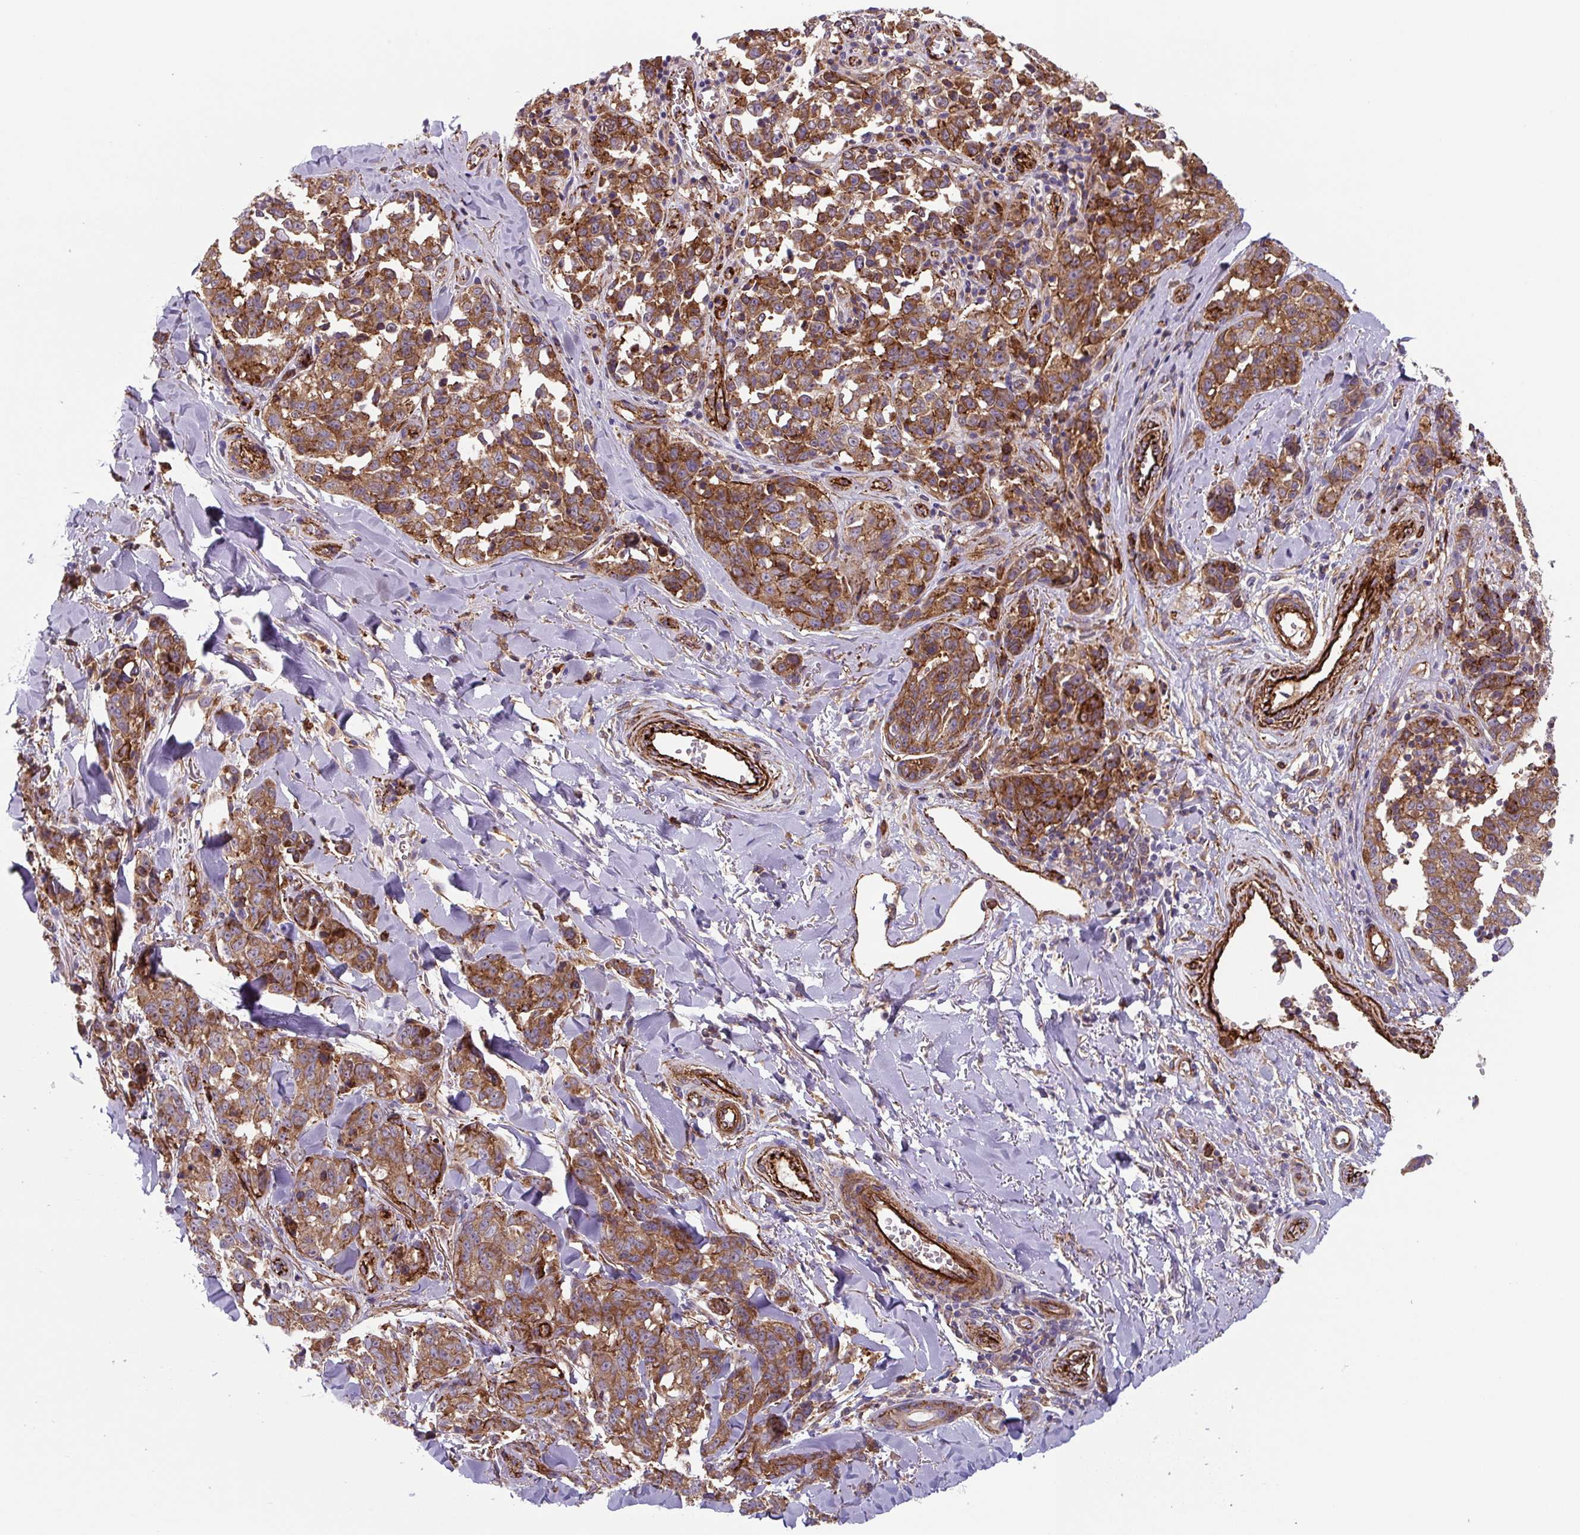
{"staining": {"intensity": "moderate", "quantity": ">75%", "location": "cytoplasmic/membranous"}, "tissue": "melanoma", "cell_type": "Tumor cells", "image_type": "cancer", "snomed": [{"axis": "morphology", "description": "Malignant melanoma, NOS"}, {"axis": "topography", "description": "Skin"}], "caption": "Immunohistochemistry (IHC) staining of melanoma, which reveals medium levels of moderate cytoplasmic/membranous staining in approximately >75% of tumor cells indicating moderate cytoplasmic/membranous protein expression. The staining was performed using DAB (3,3'-diaminobenzidine) (brown) for protein detection and nuclei were counterstained in hematoxylin (blue).", "gene": "DHFR2", "patient": {"sex": "female", "age": 64}}